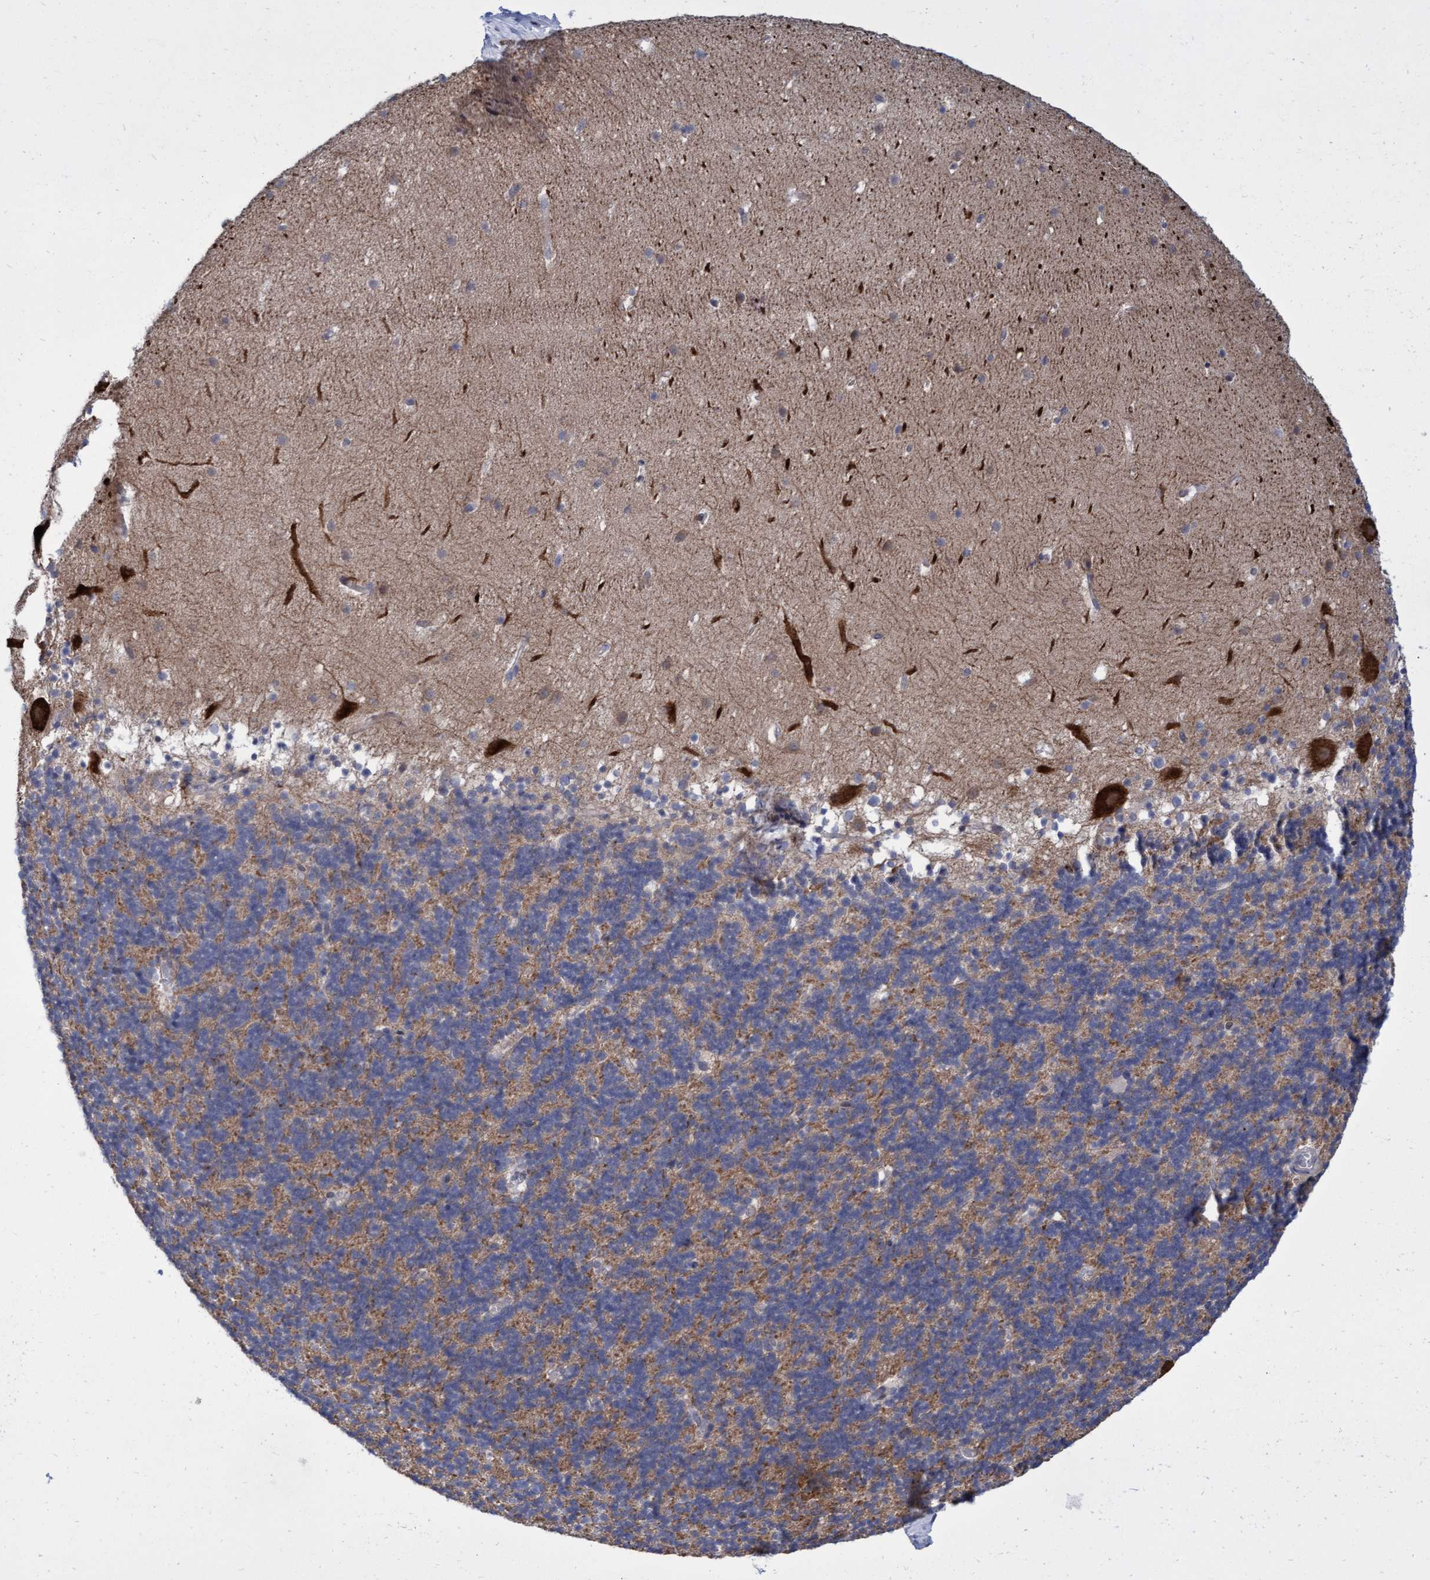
{"staining": {"intensity": "moderate", "quantity": ">75%", "location": "cytoplasmic/membranous"}, "tissue": "cerebellum", "cell_type": "Cells in granular layer", "image_type": "normal", "snomed": [{"axis": "morphology", "description": "Normal tissue, NOS"}, {"axis": "topography", "description": "Cerebellum"}], "caption": "Immunohistochemistry image of normal cerebellum: cerebellum stained using immunohistochemistry (IHC) shows medium levels of moderate protein expression localized specifically in the cytoplasmic/membranous of cells in granular layer, appearing as a cytoplasmic/membranous brown color.", "gene": "ABCF2", "patient": {"sex": "male", "age": 45}}